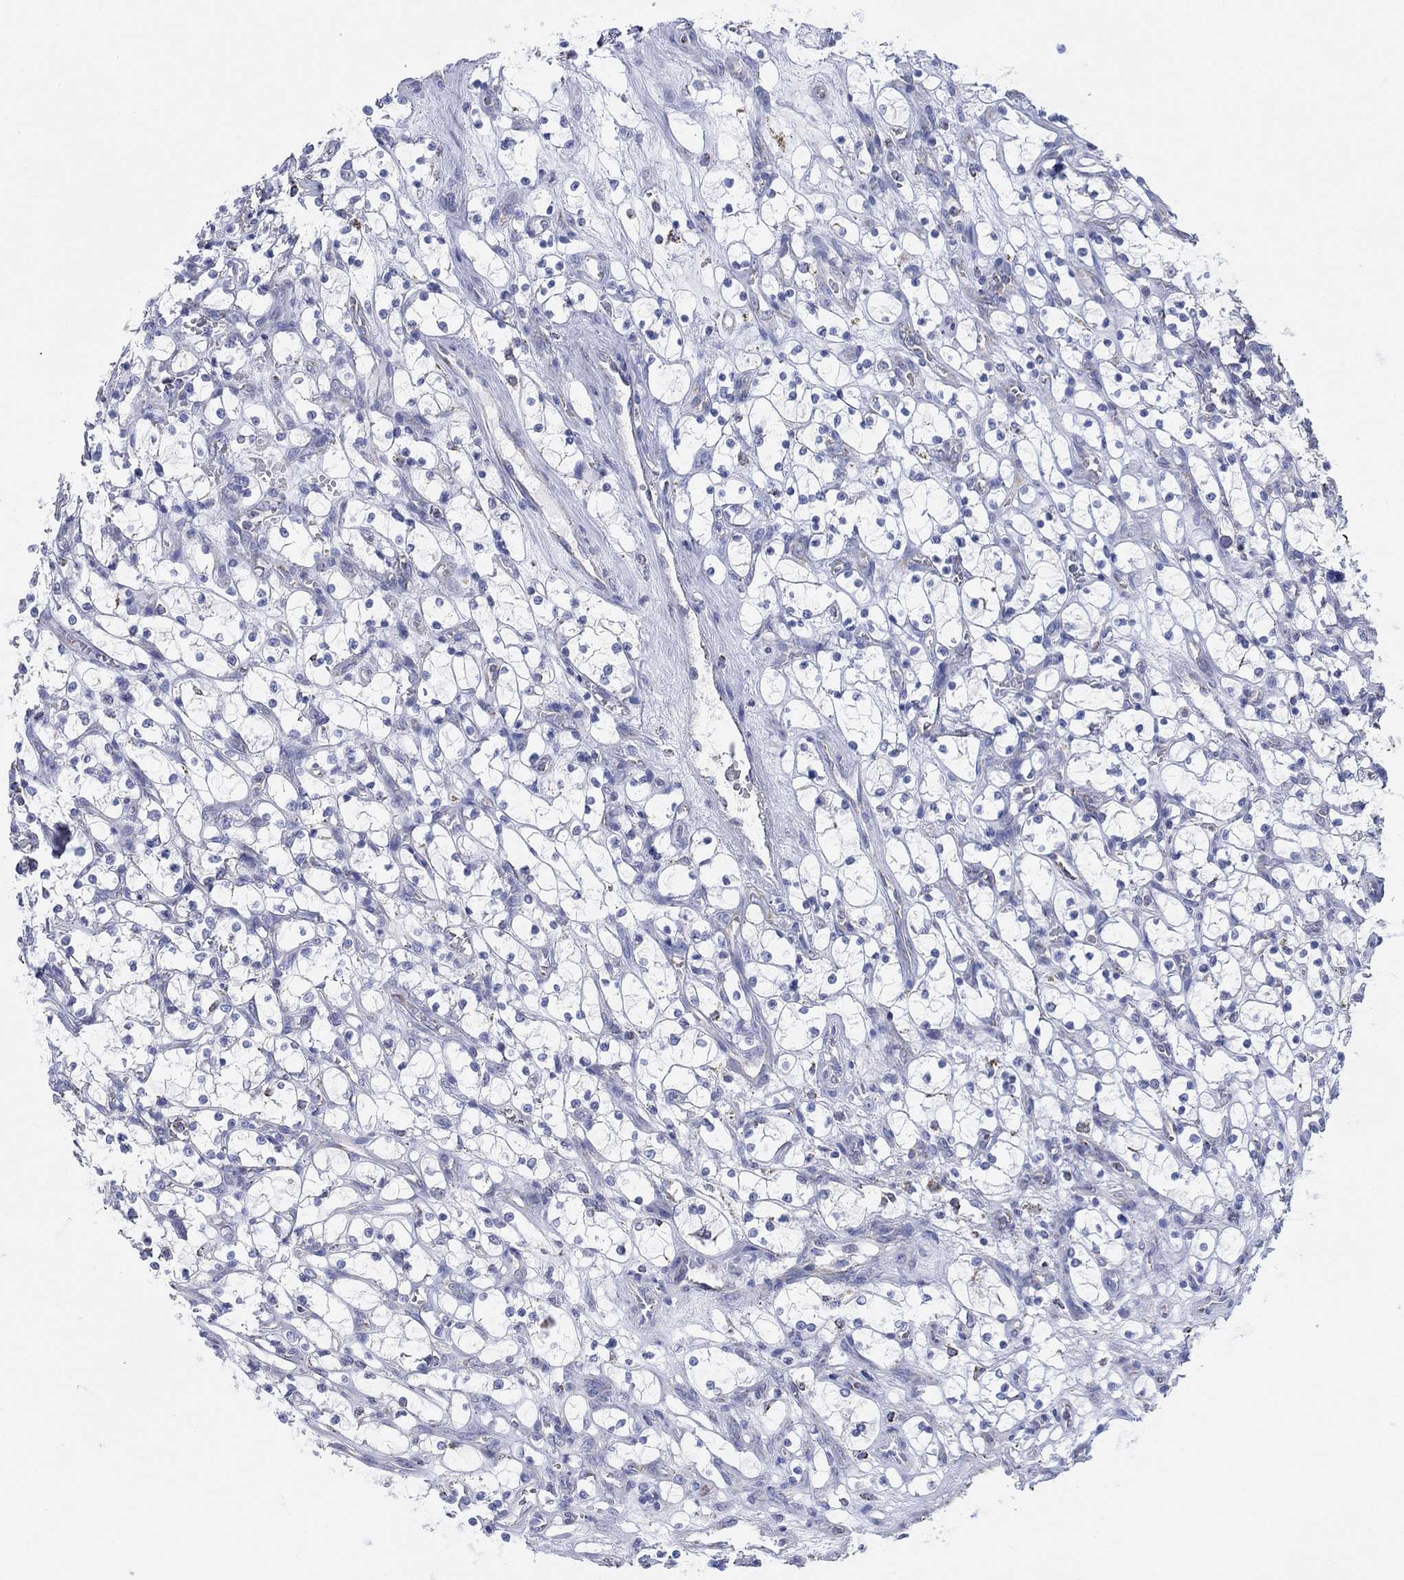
{"staining": {"intensity": "negative", "quantity": "none", "location": "none"}, "tissue": "renal cancer", "cell_type": "Tumor cells", "image_type": "cancer", "snomed": [{"axis": "morphology", "description": "Adenocarcinoma, NOS"}, {"axis": "topography", "description": "Kidney"}], "caption": "An IHC histopathology image of adenocarcinoma (renal) is shown. There is no staining in tumor cells of adenocarcinoma (renal).", "gene": "CFTR", "patient": {"sex": "female", "age": 69}}